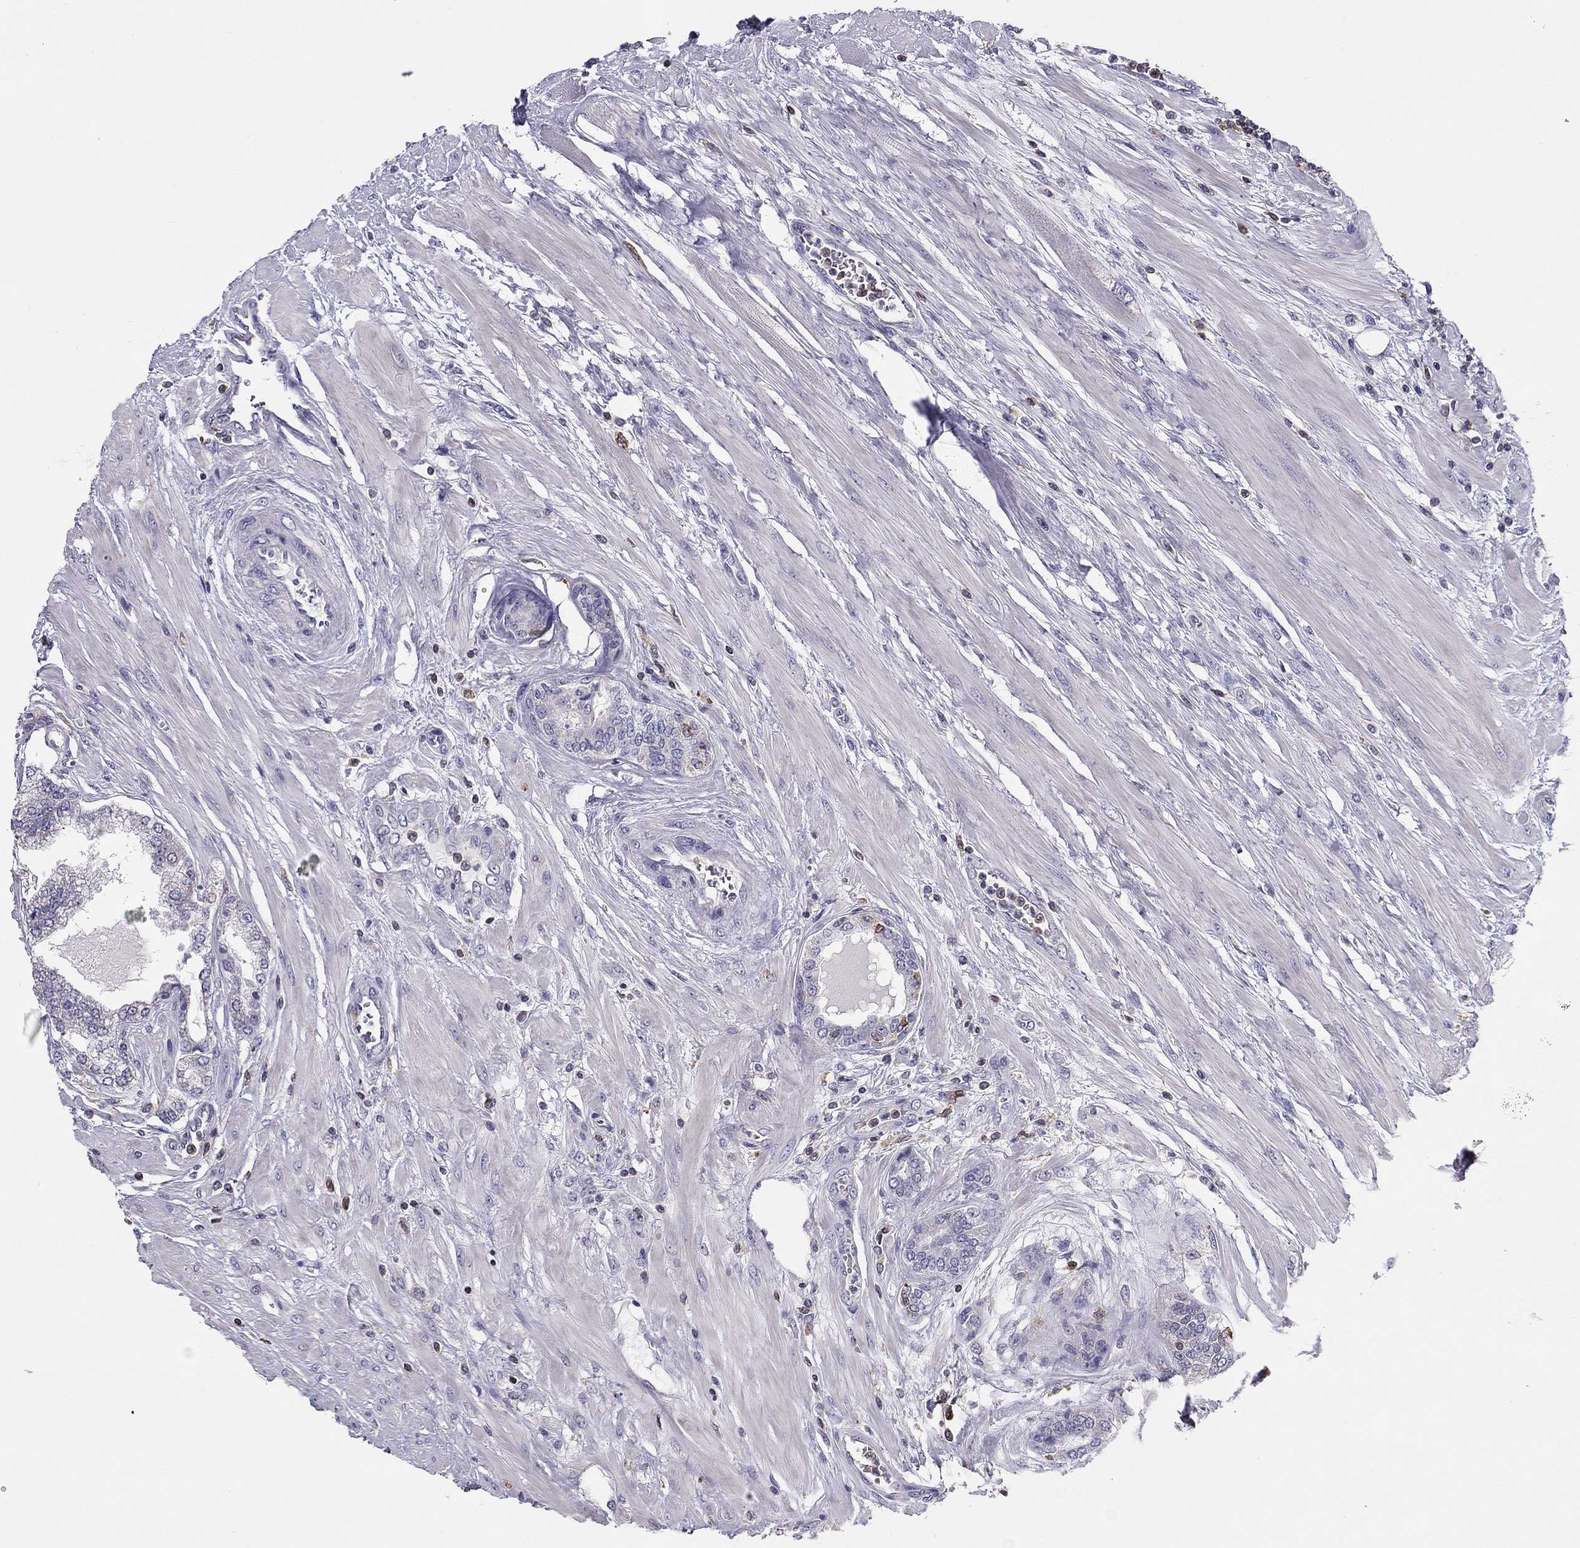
{"staining": {"intensity": "negative", "quantity": "none", "location": "none"}, "tissue": "prostate cancer", "cell_type": "Tumor cells", "image_type": "cancer", "snomed": [{"axis": "morphology", "description": "Adenocarcinoma, Low grade"}, {"axis": "topography", "description": "Prostate"}], "caption": "A high-resolution micrograph shows immunohistochemistry (IHC) staining of prostate cancer, which shows no significant positivity in tumor cells. Nuclei are stained in blue.", "gene": "CITED1", "patient": {"sex": "male", "age": 55}}